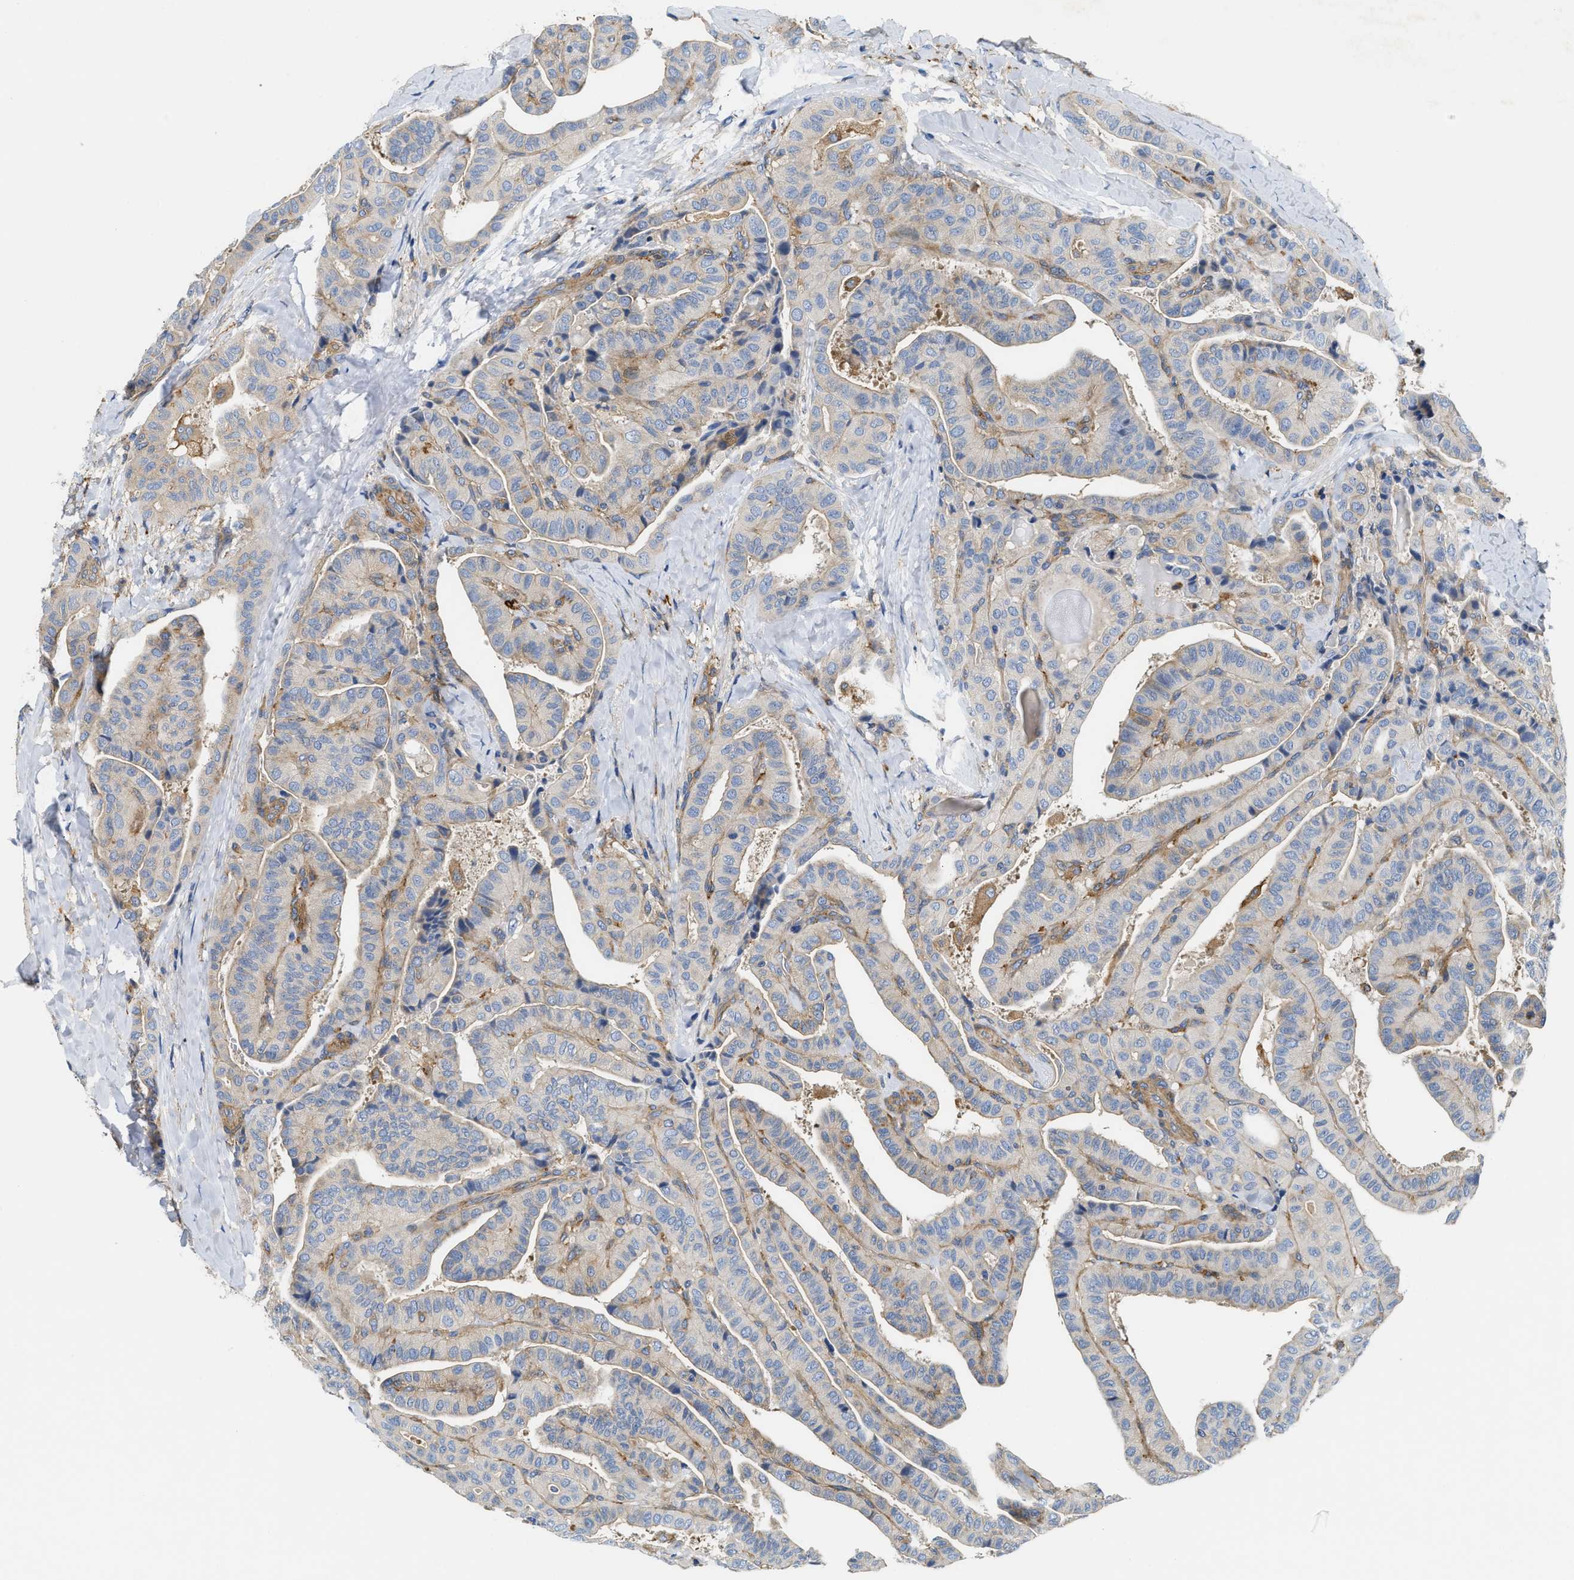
{"staining": {"intensity": "negative", "quantity": "none", "location": "none"}, "tissue": "thyroid cancer", "cell_type": "Tumor cells", "image_type": "cancer", "snomed": [{"axis": "morphology", "description": "Papillary adenocarcinoma, NOS"}, {"axis": "topography", "description": "Thyroid gland"}], "caption": "A high-resolution histopathology image shows immunohistochemistry (IHC) staining of papillary adenocarcinoma (thyroid), which demonstrates no significant positivity in tumor cells.", "gene": "NSUN7", "patient": {"sex": "male", "age": 77}}